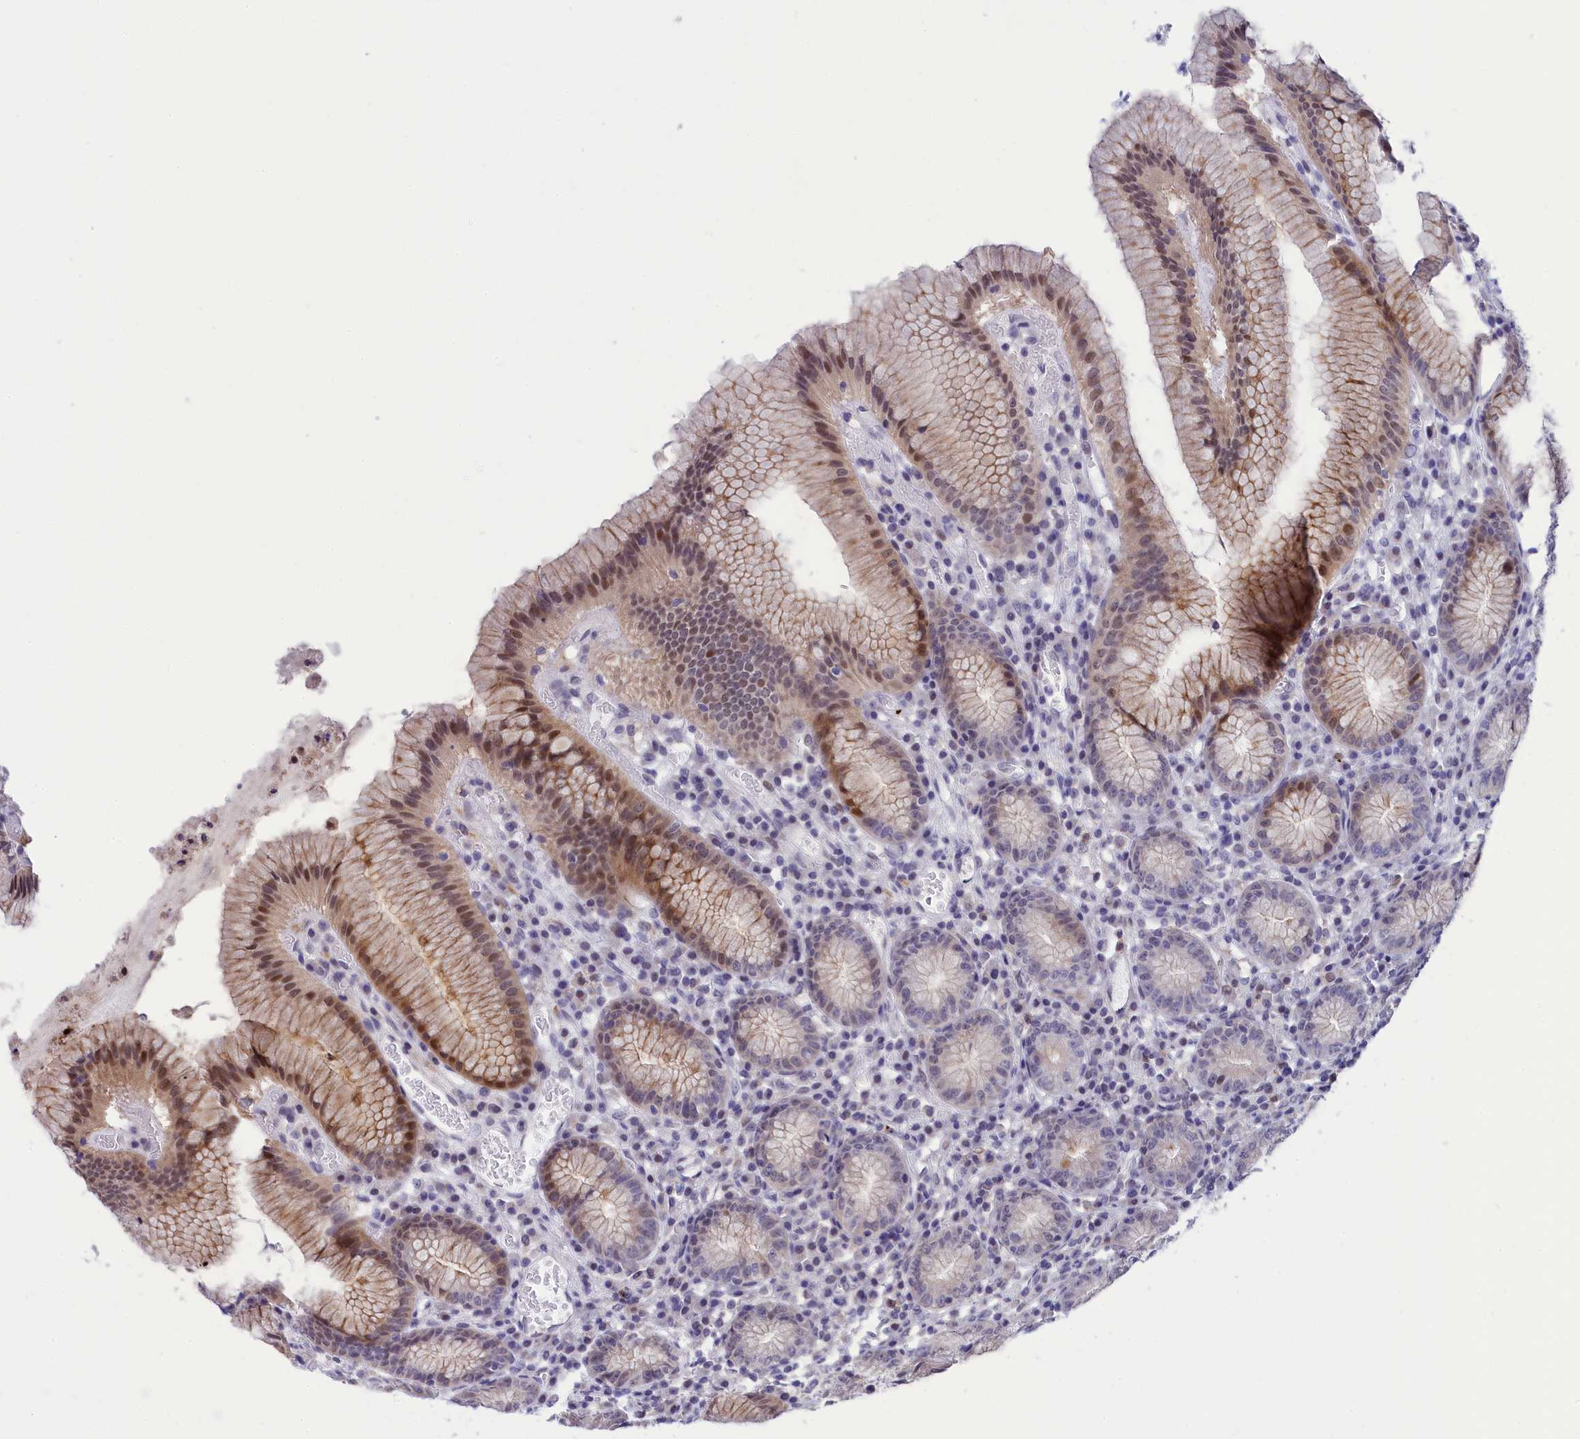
{"staining": {"intensity": "moderate", "quantity": "25%-75%", "location": "cytoplasmic/membranous,nuclear"}, "tissue": "stomach", "cell_type": "Glandular cells", "image_type": "normal", "snomed": [{"axis": "morphology", "description": "Normal tissue, NOS"}, {"axis": "topography", "description": "Stomach"}], "caption": "An immunohistochemistry image of benign tissue is shown. Protein staining in brown labels moderate cytoplasmic/membranous,nuclear positivity in stomach within glandular cells.", "gene": "KCTD14", "patient": {"sex": "male", "age": 55}}